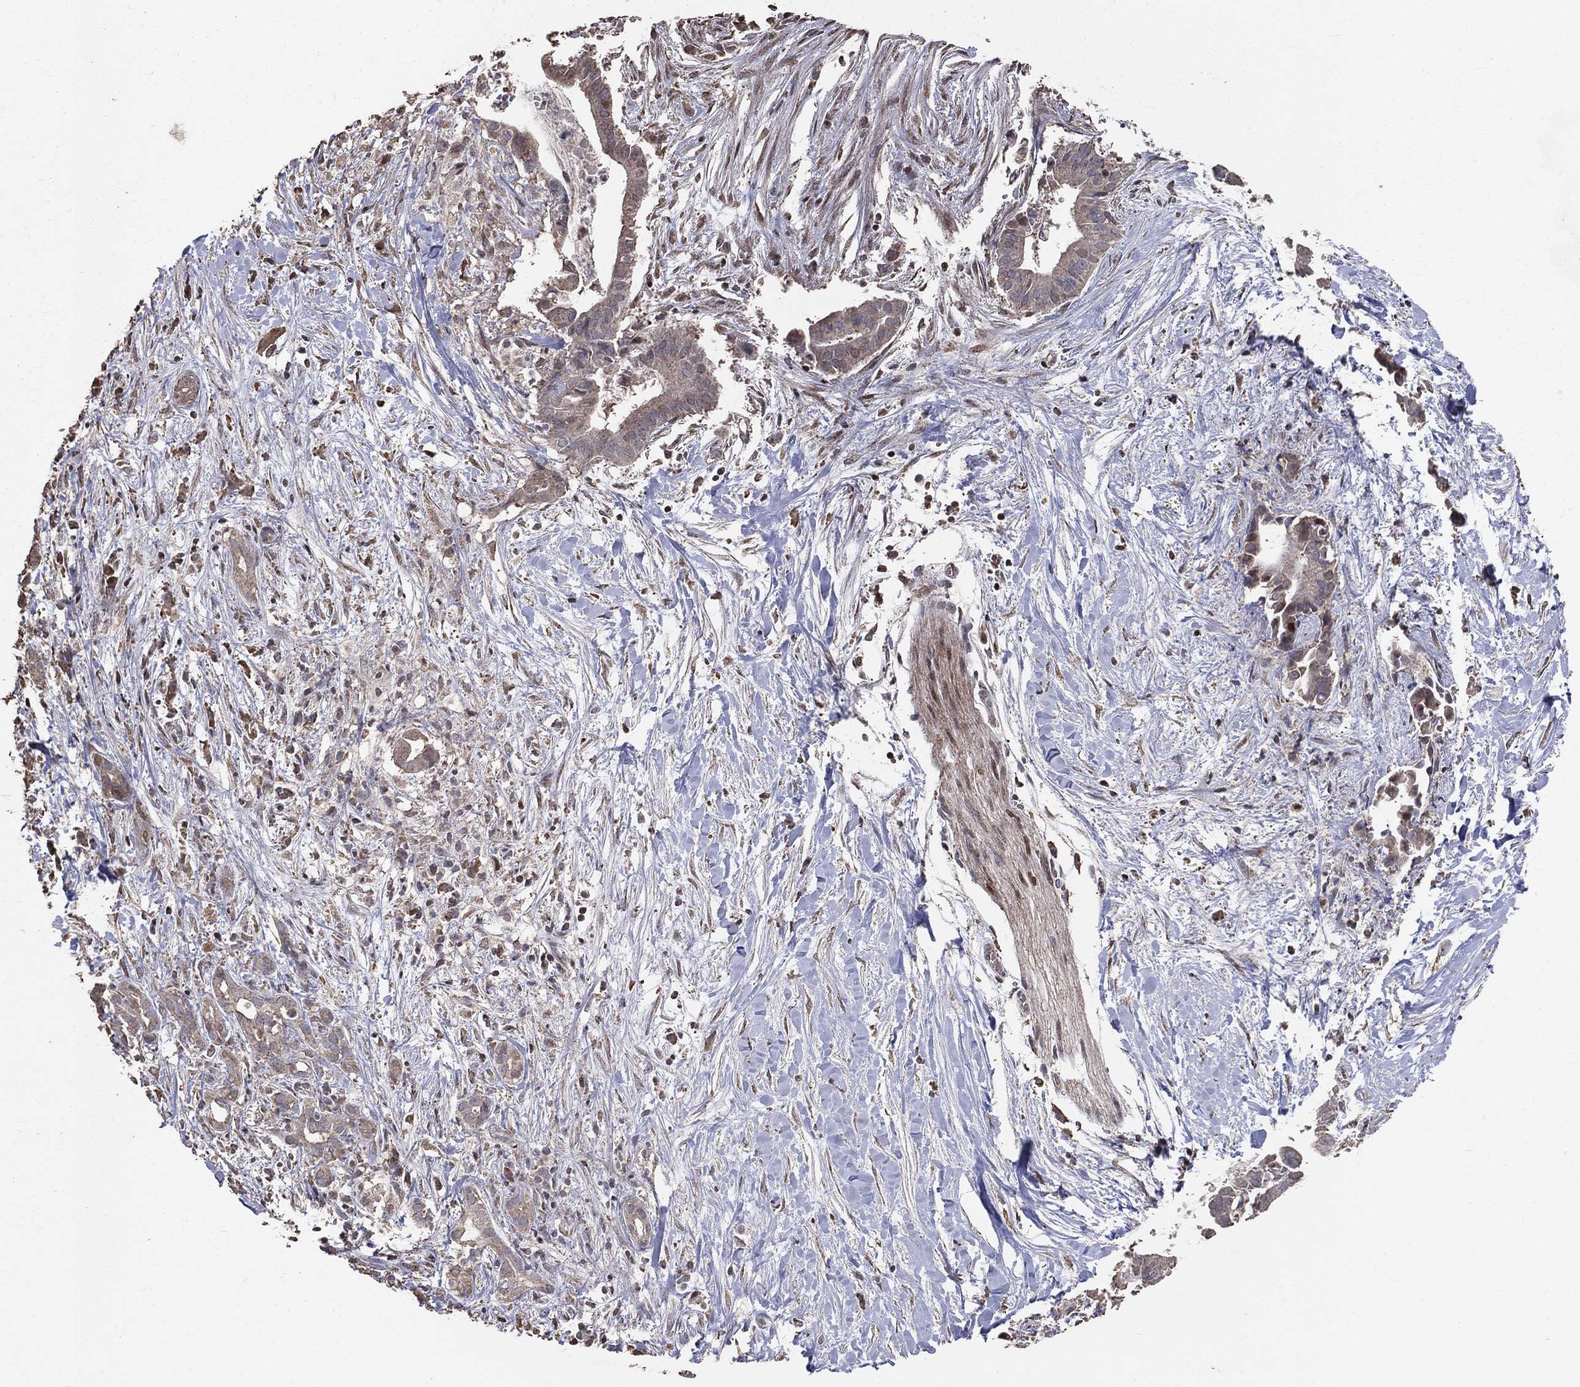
{"staining": {"intensity": "weak", "quantity": "25%-75%", "location": "cytoplasmic/membranous"}, "tissue": "pancreatic cancer", "cell_type": "Tumor cells", "image_type": "cancer", "snomed": [{"axis": "morphology", "description": "Adenocarcinoma, NOS"}, {"axis": "topography", "description": "Pancreas"}], "caption": "An immunohistochemistry photomicrograph of tumor tissue is shown. Protein staining in brown shows weak cytoplasmic/membranous positivity in adenocarcinoma (pancreatic) within tumor cells.", "gene": "LY6K", "patient": {"sex": "male", "age": 61}}